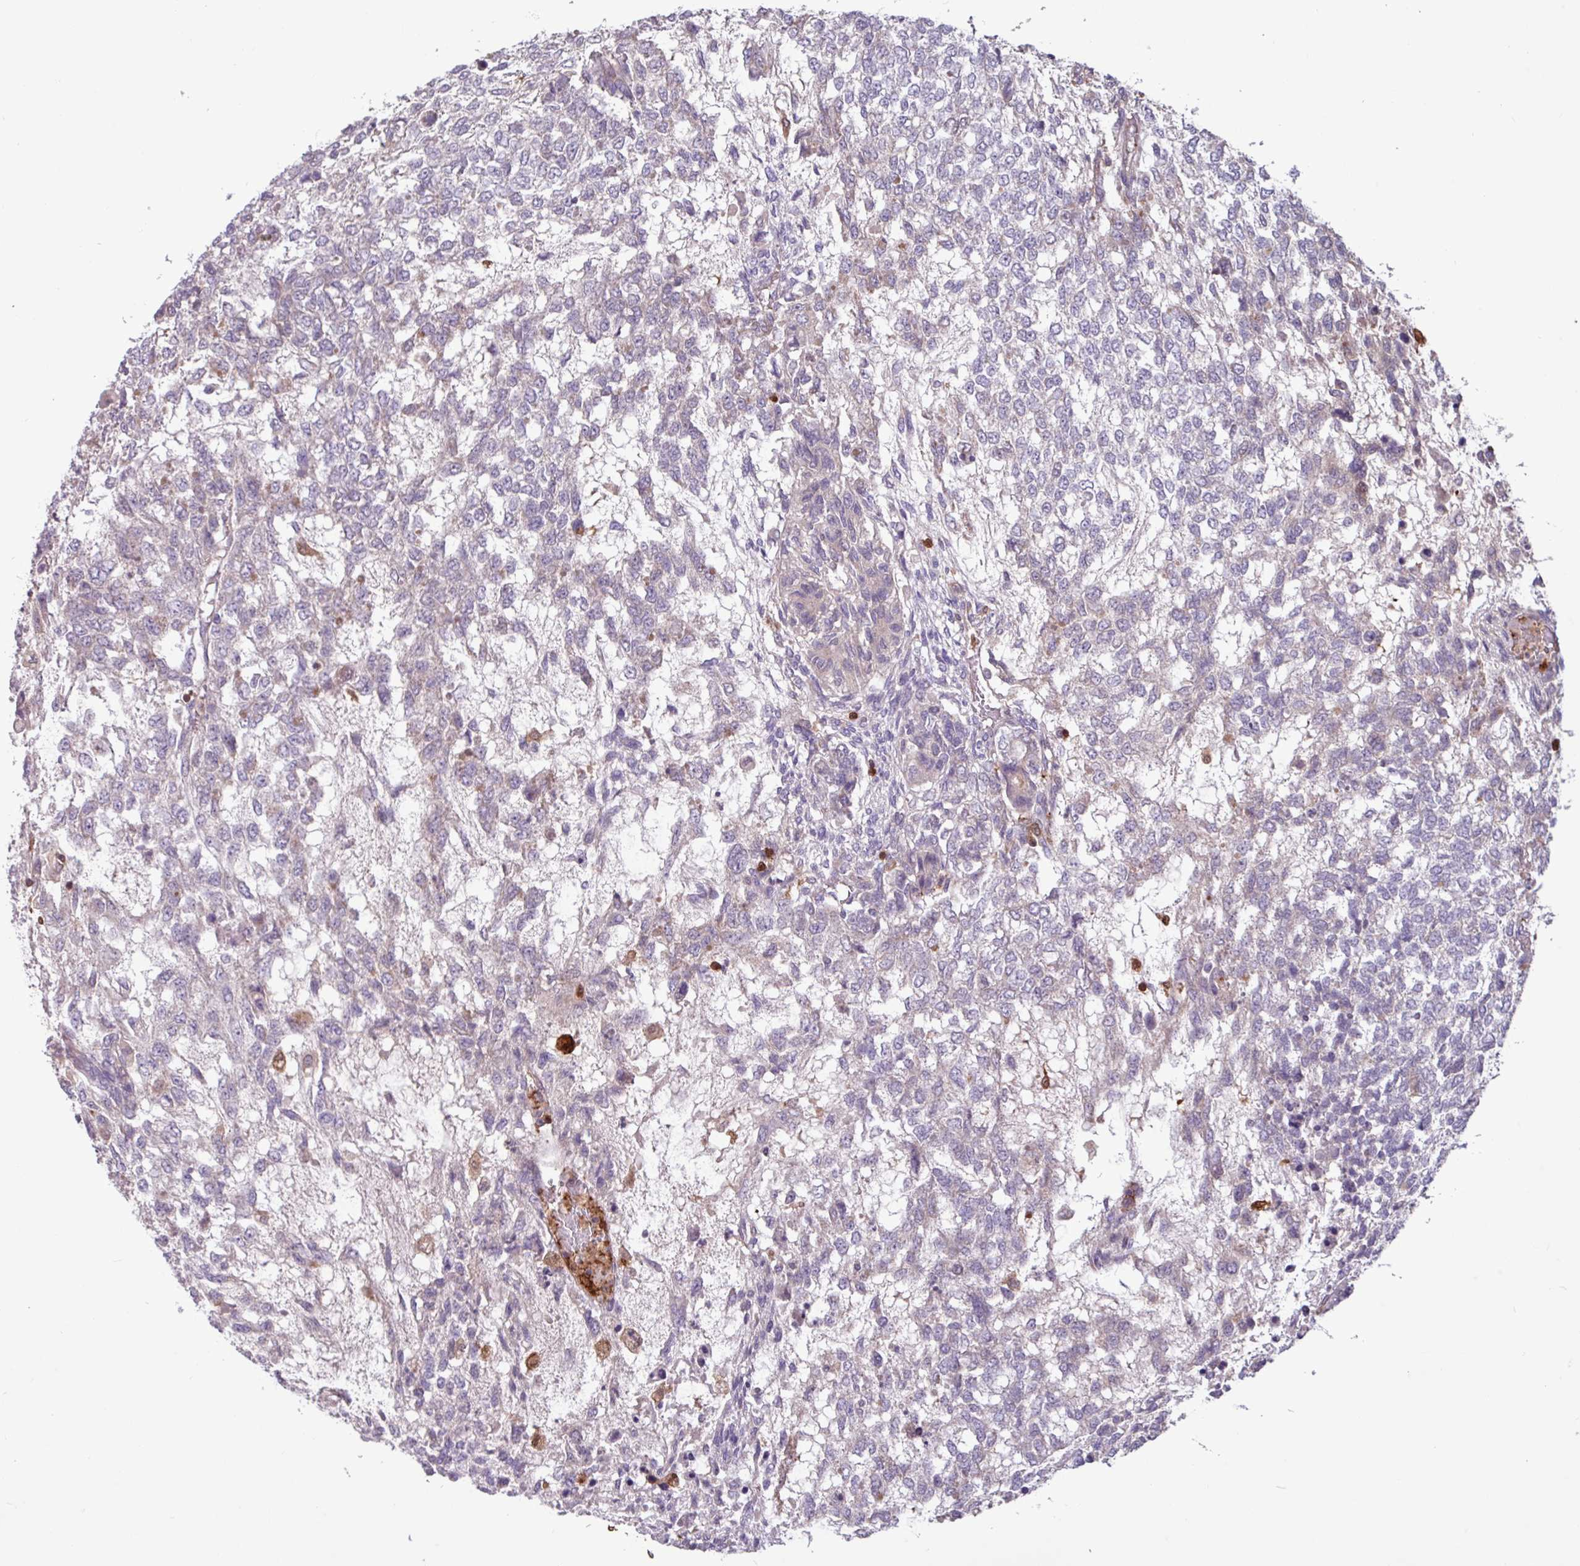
{"staining": {"intensity": "moderate", "quantity": "<25%", "location": "nuclear"}, "tissue": "testis cancer", "cell_type": "Tumor cells", "image_type": "cancer", "snomed": [{"axis": "morphology", "description": "Carcinoma, Embryonal, NOS"}, {"axis": "topography", "description": "Testis"}], "caption": "Brown immunohistochemical staining in testis cancer shows moderate nuclear expression in approximately <25% of tumor cells.", "gene": "SEC61G", "patient": {"sex": "male", "age": 23}}